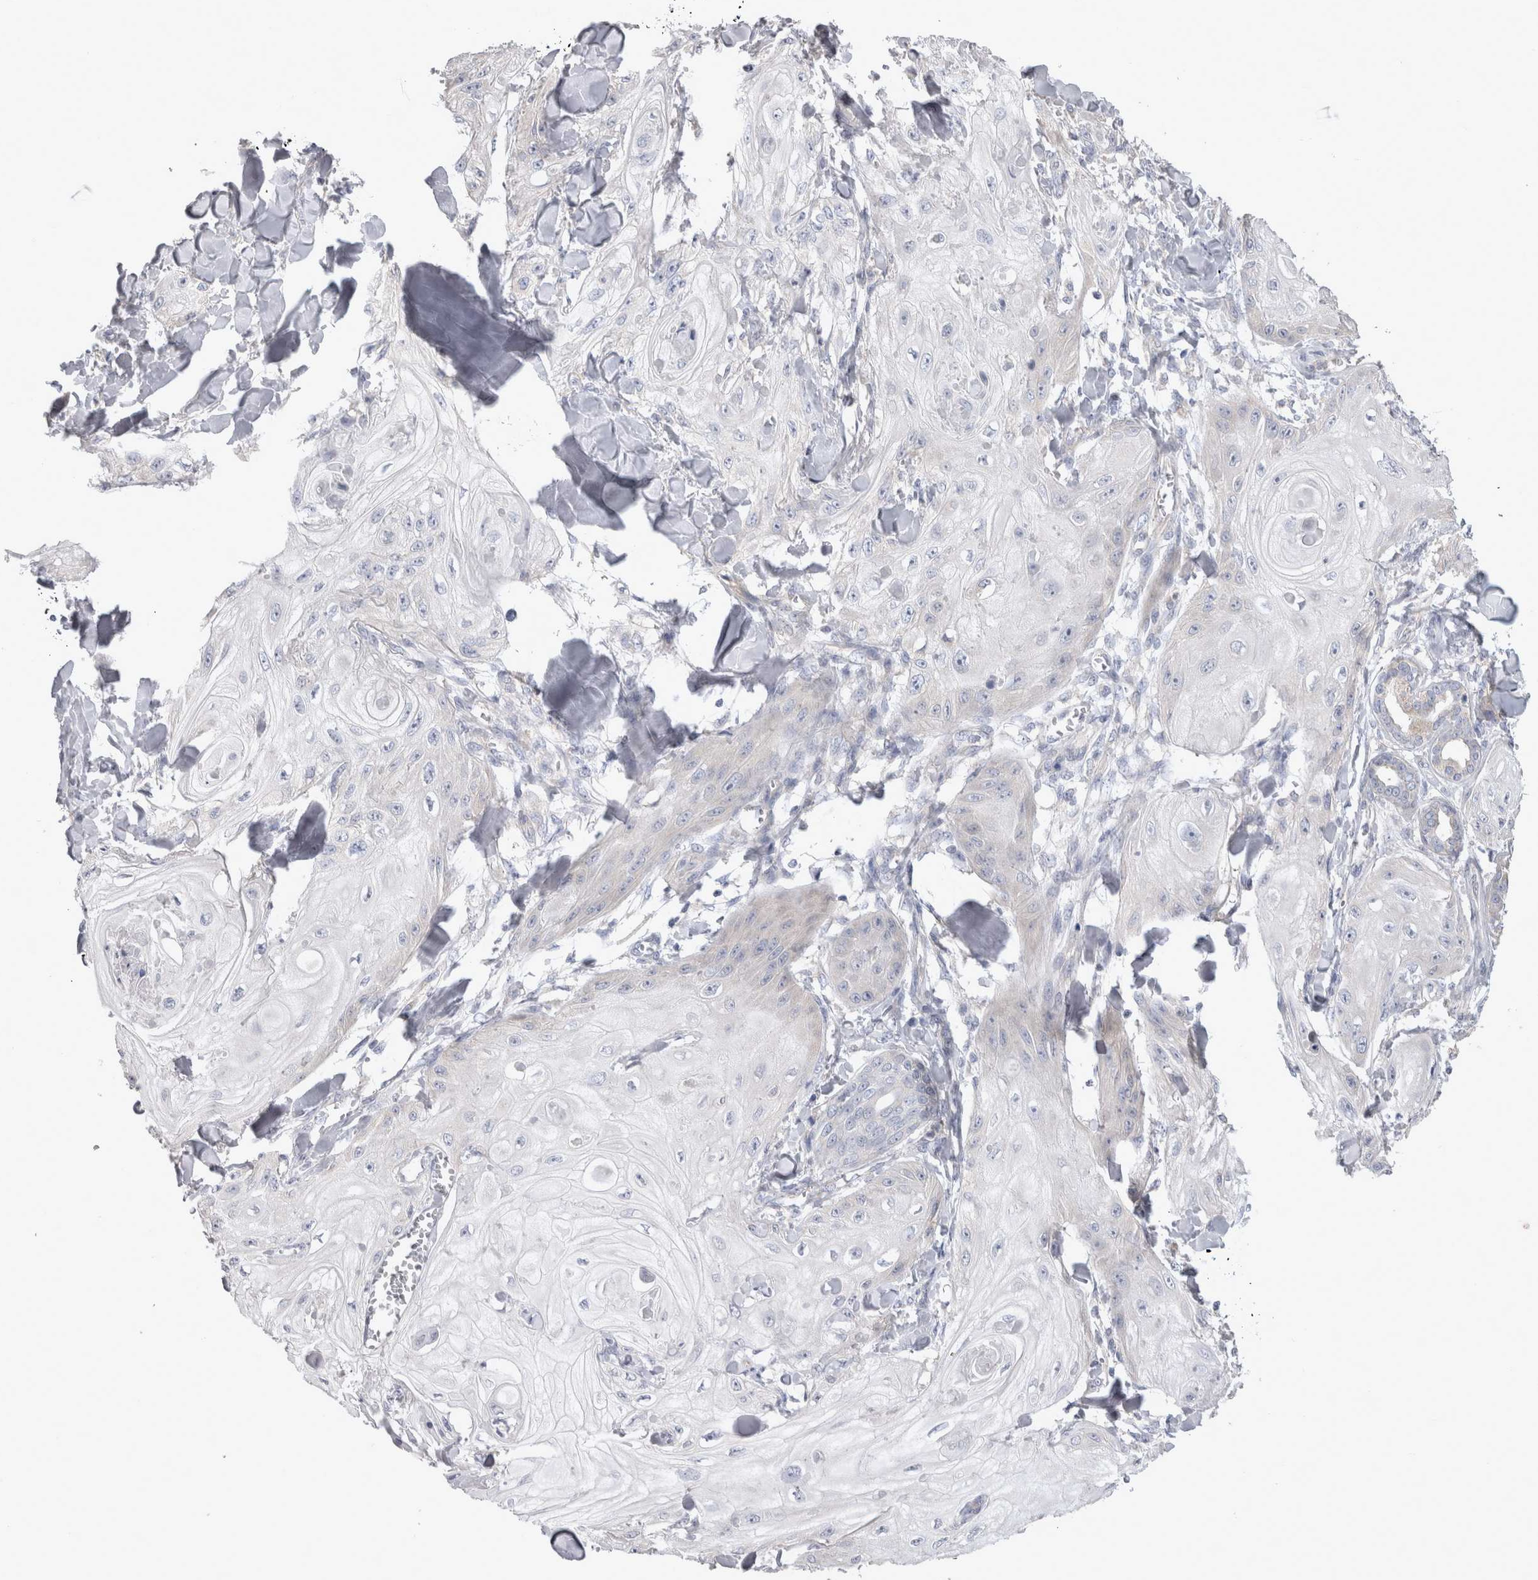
{"staining": {"intensity": "negative", "quantity": "none", "location": "none"}, "tissue": "skin cancer", "cell_type": "Tumor cells", "image_type": "cancer", "snomed": [{"axis": "morphology", "description": "Squamous cell carcinoma, NOS"}, {"axis": "topography", "description": "Skin"}], "caption": "DAB (3,3'-diaminobenzidine) immunohistochemical staining of squamous cell carcinoma (skin) reveals no significant staining in tumor cells.", "gene": "LRRC40", "patient": {"sex": "male", "age": 74}}